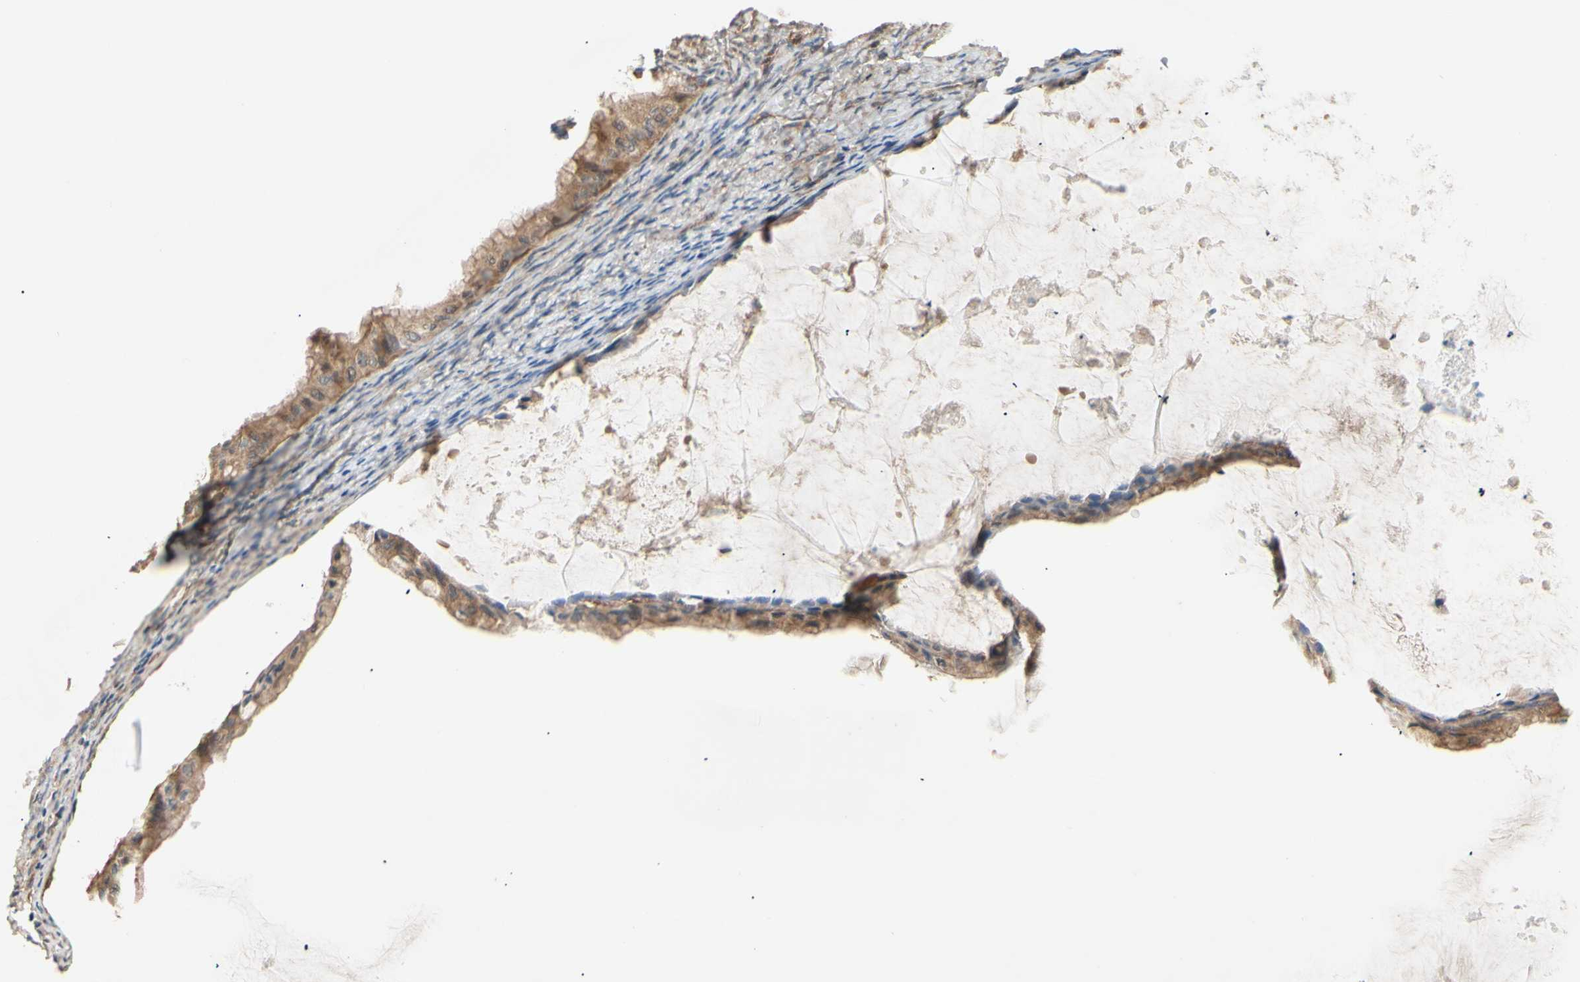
{"staining": {"intensity": "moderate", "quantity": ">75%", "location": "cytoplasmic/membranous"}, "tissue": "ovarian cancer", "cell_type": "Tumor cells", "image_type": "cancer", "snomed": [{"axis": "morphology", "description": "Cystadenocarcinoma, mucinous, NOS"}, {"axis": "topography", "description": "Ovary"}], "caption": "Ovarian mucinous cystadenocarcinoma tissue demonstrates moderate cytoplasmic/membranous staining in about >75% of tumor cells", "gene": "DYNLRB1", "patient": {"sex": "female", "age": 61}}